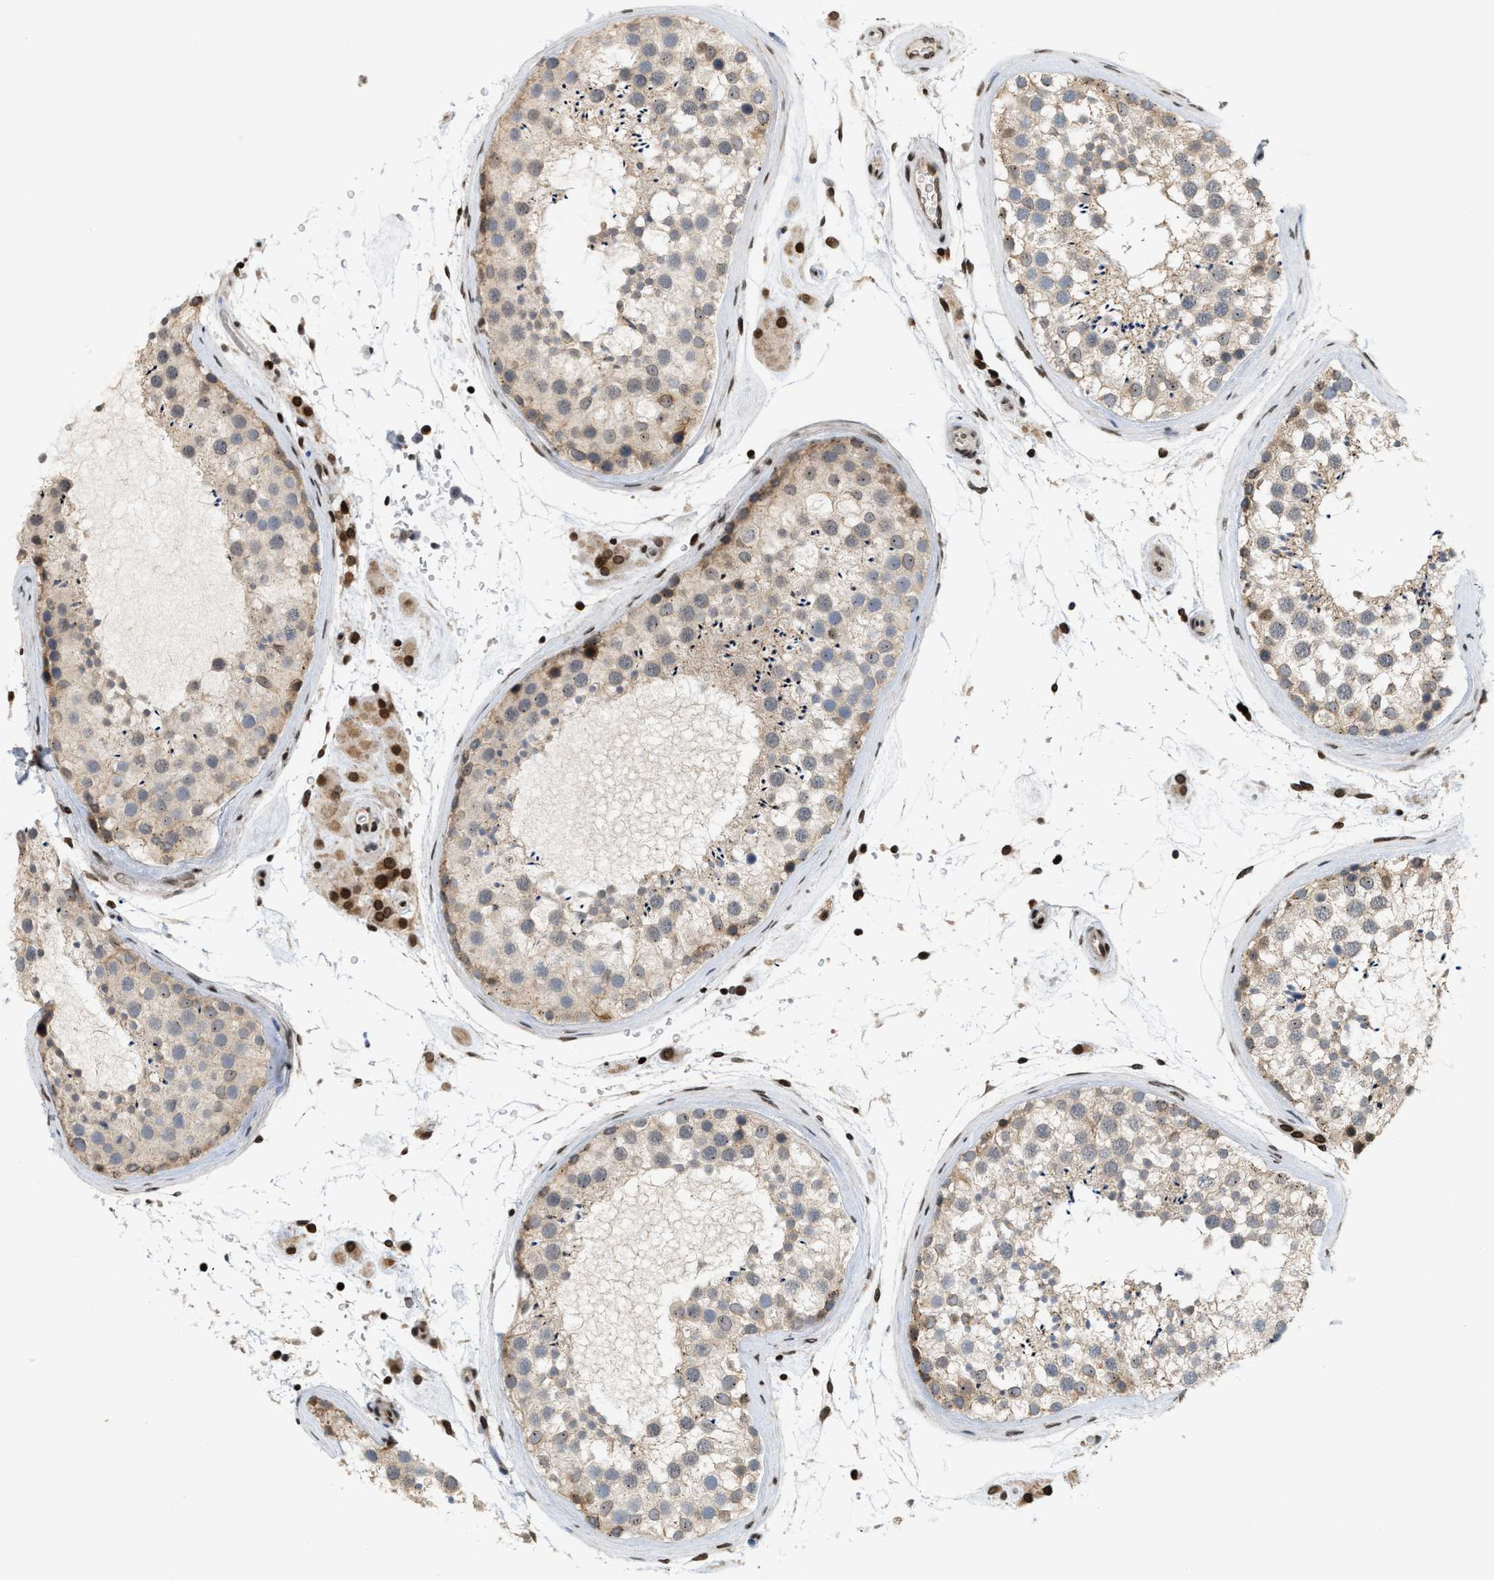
{"staining": {"intensity": "moderate", "quantity": "<25%", "location": "cytoplasmic/membranous"}, "tissue": "testis", "cell_type": "Cells in seminiferous ducts", "image_type": "normal", "snomed": [{"axis": "morphology", "description": "Normal tissue, NOS"}, {"axis": "topography", "description": "Testis"}], "caption": "High-magnification brightfield microscopy of normal testis stained with DAB (brown) and counterstained with hematoxylin (blue). cells in seminiferous ducts exhibit moderate cytoplasmic/membranous staining is seen in about<25% of cells.", "gene": "PDZD2", "patient": {"sex": "male", "age": 46}}